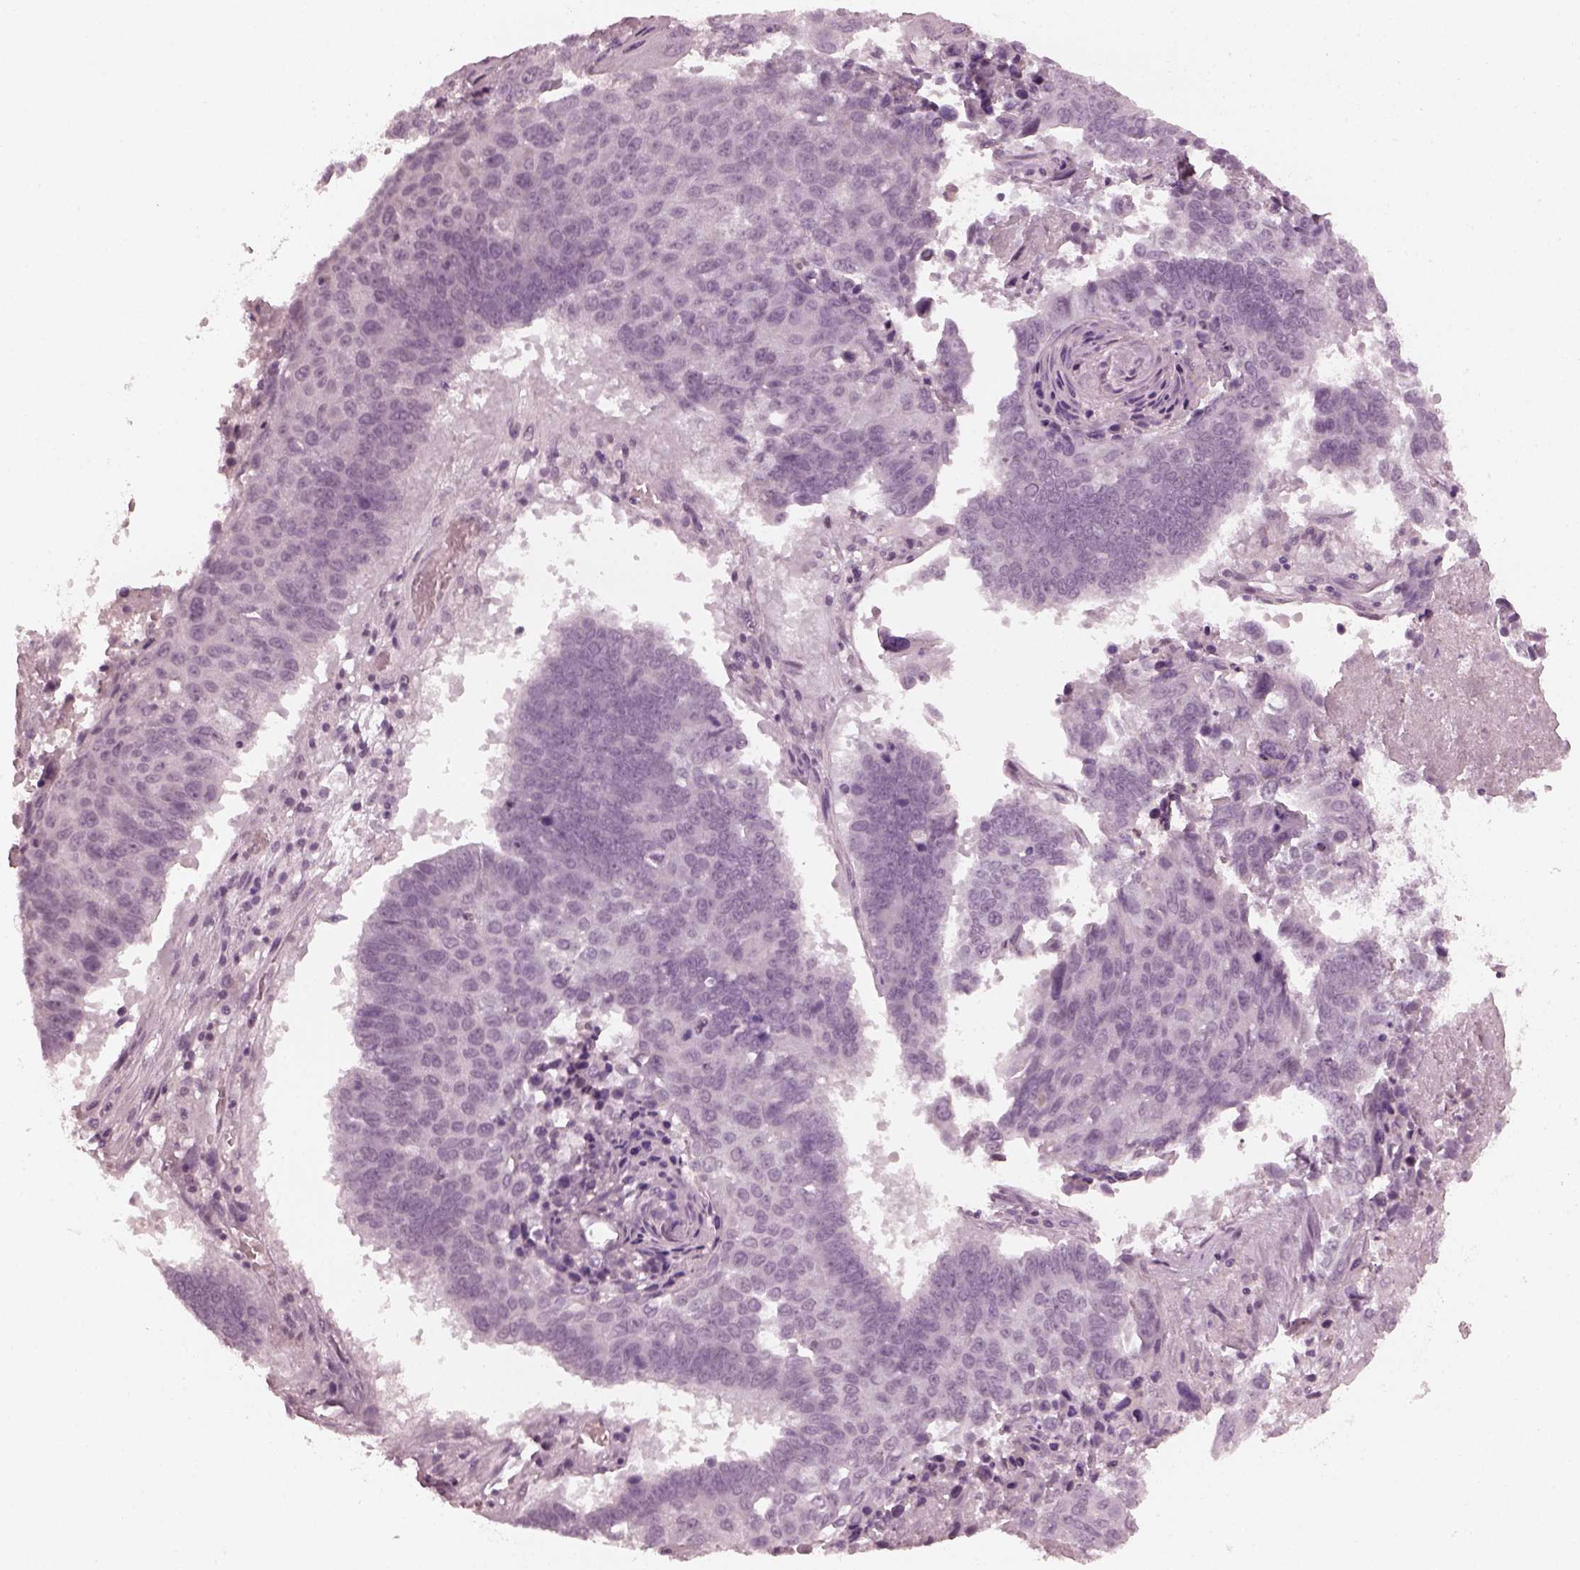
{"staining": {"intensity": "negative", "quantity": "none", "location": "none"}, "tissue": "lung cancer", "cell_type": "Tumor cells", "image_type": "cancer", "snomed": [{"axis": "morphology", "description": "Squamous cell carcinoma, NOS"}, {"axis": "topography", "description": "Lung"}], "caption": "High power microscopy histopathology image of an immunohistochemistry (IHC) histopathology image of lung squamous cell carcinoma, revealing no significant positivity in tumor cells. Brightfield microscopy of IHC stained with DAB (3,3'-diaminobenzidine) (brown) and hematoxylin (blue), captured at high magnification.", "gene": "CCDC170", "patient": {"sex": "male", "age": 73}}